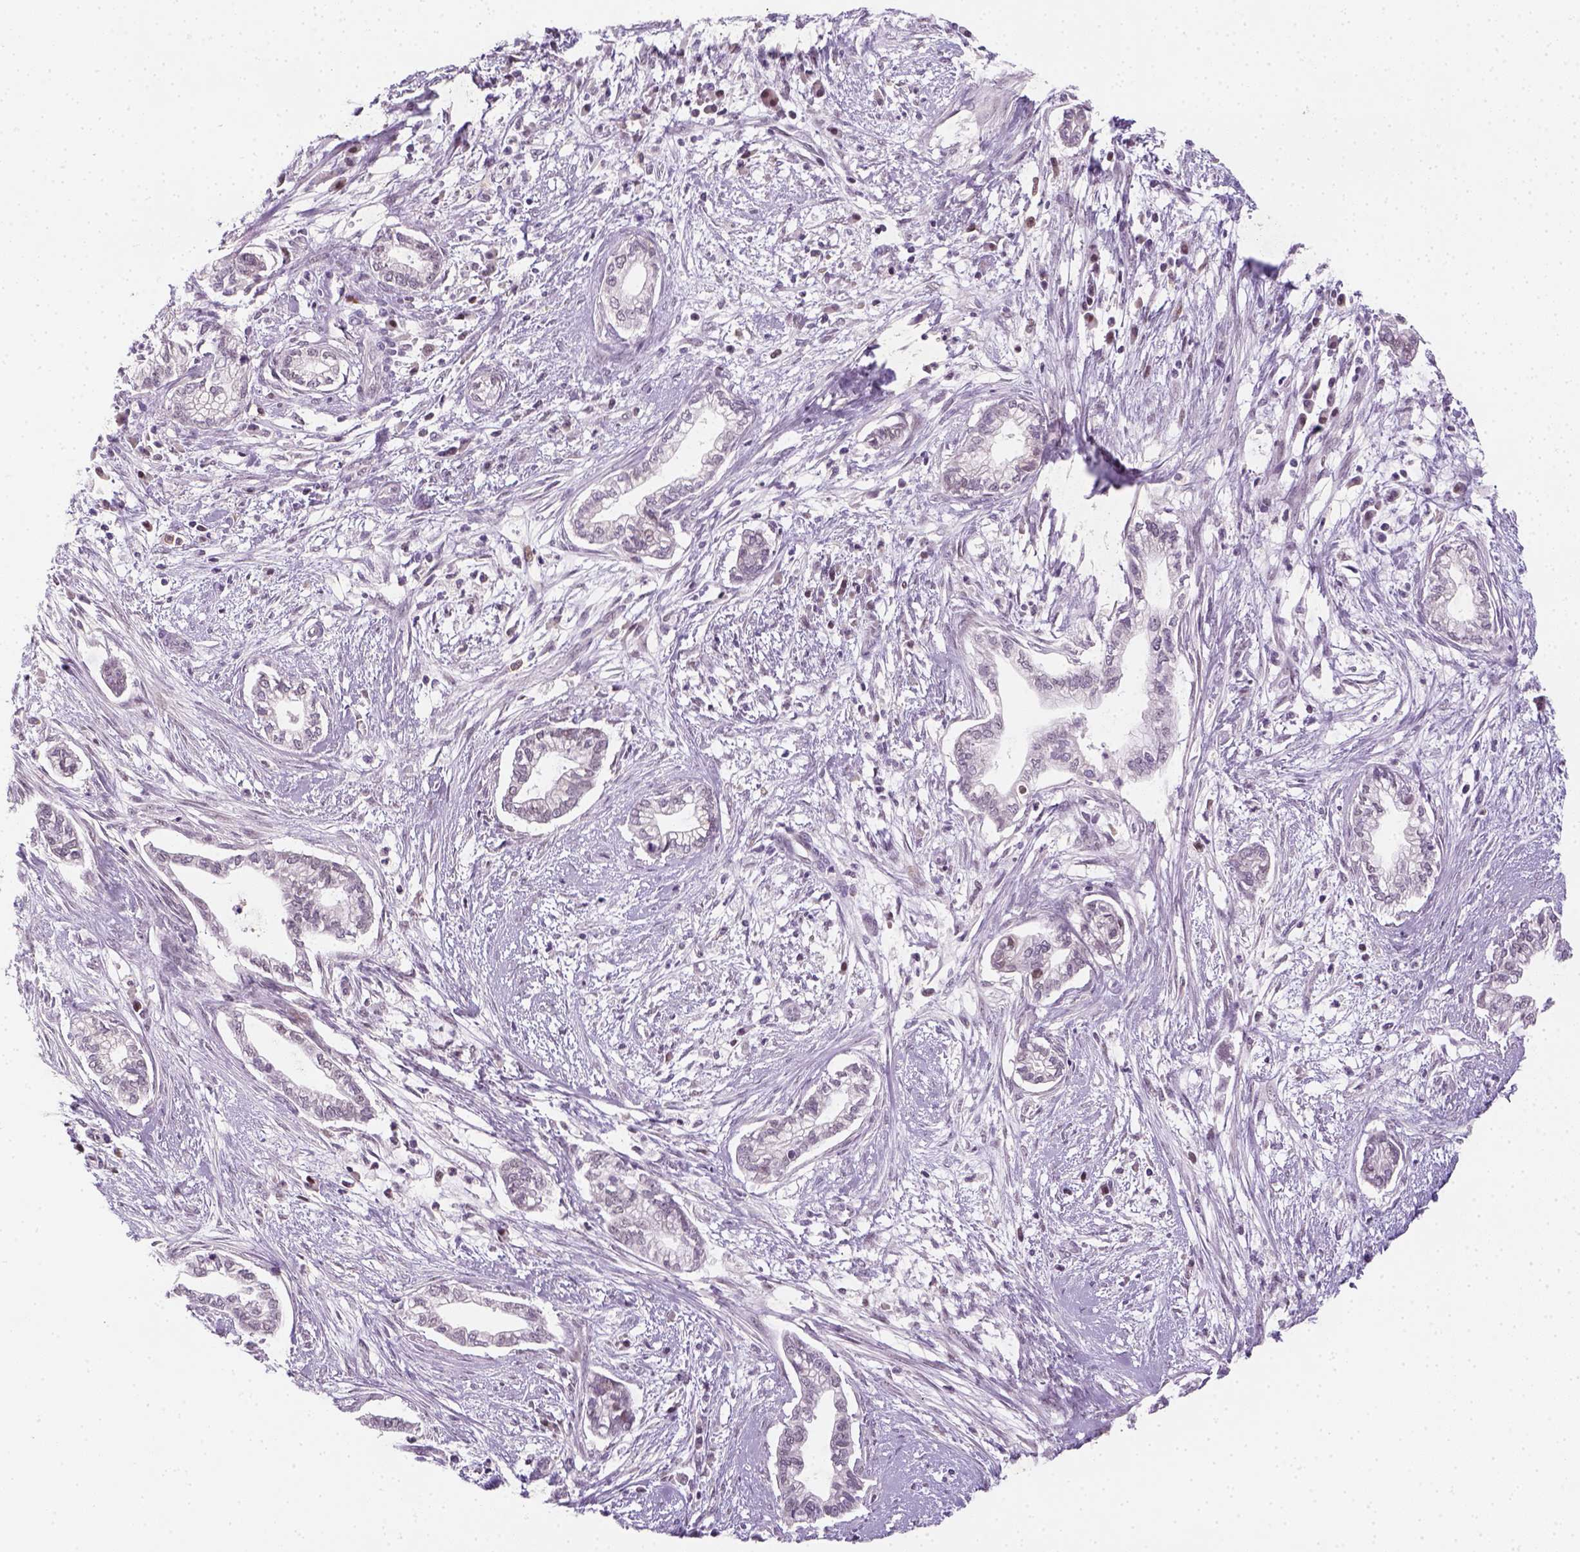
{"staining": {"intensity": "negative", "quantity": "none", "location": "none"}, "tissue": "cervical cancer", "cell_type": "Tumor cells", "image_type": "cancer", "snomed": [{"axis": "morphology", "description": "Adenocarcinoma, NOS"}, {"axis": "topography", "description": "Cervix"}], "caption": "A high-resolution micrograph shows immunohistochemistry staining of cervical cancer (adenocarcinoma), which demonstrates no significant staining in tumor cells.", "gene": "MAGEB3", "patient": {"sex": "female", "age": 62}}